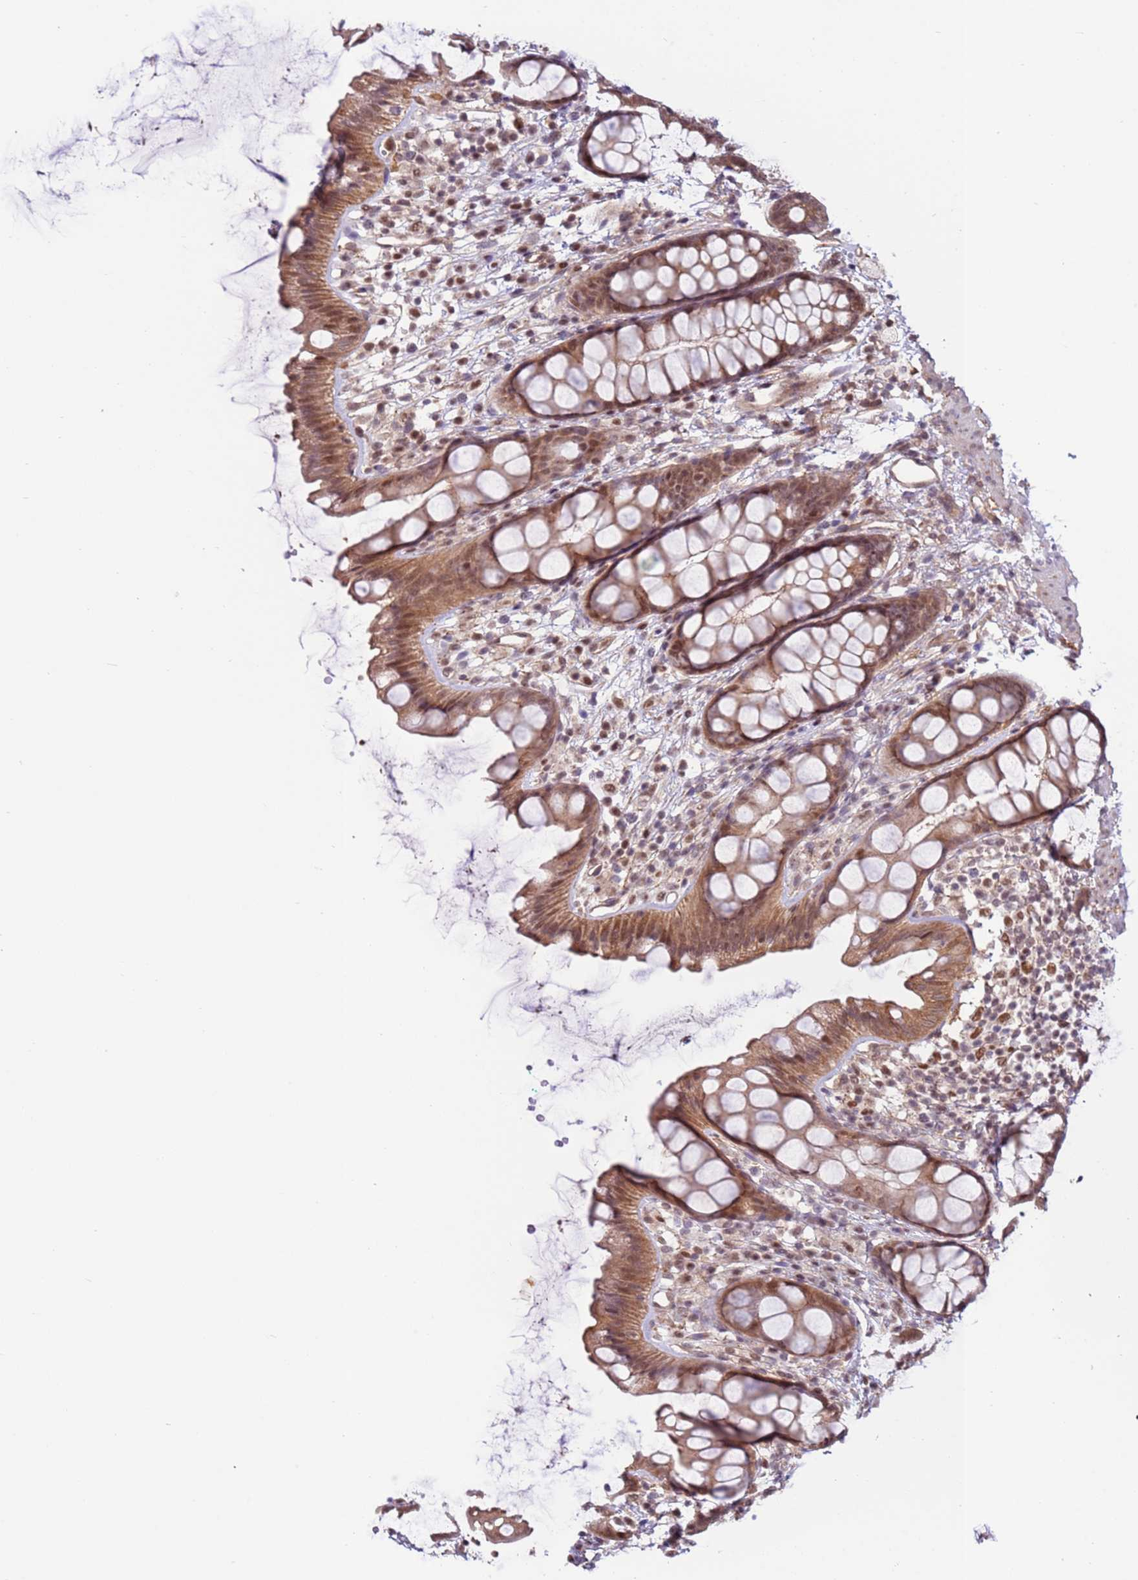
{"staining": {"intensity": "moderate", "quantity": ">75%", "location": "cytoplasmic/membranous,nuclear"}, "tissue": "rectum", "cell_type": "Glandular cells", "image_type": "normal", "snomed": [{"axis": "morphology", "description": "Normal tissue, NOS"}, {"axis": "topography", "description": "Rectum"}], "caption": "Rectum stained with immunohistochemistry demonstrates moderate cytoplasmic/membranous,nuclear staining in approximately >75% of glandular cells.", "gene": "DCAF4", "patient": {"sex": "female", "age": 65}}